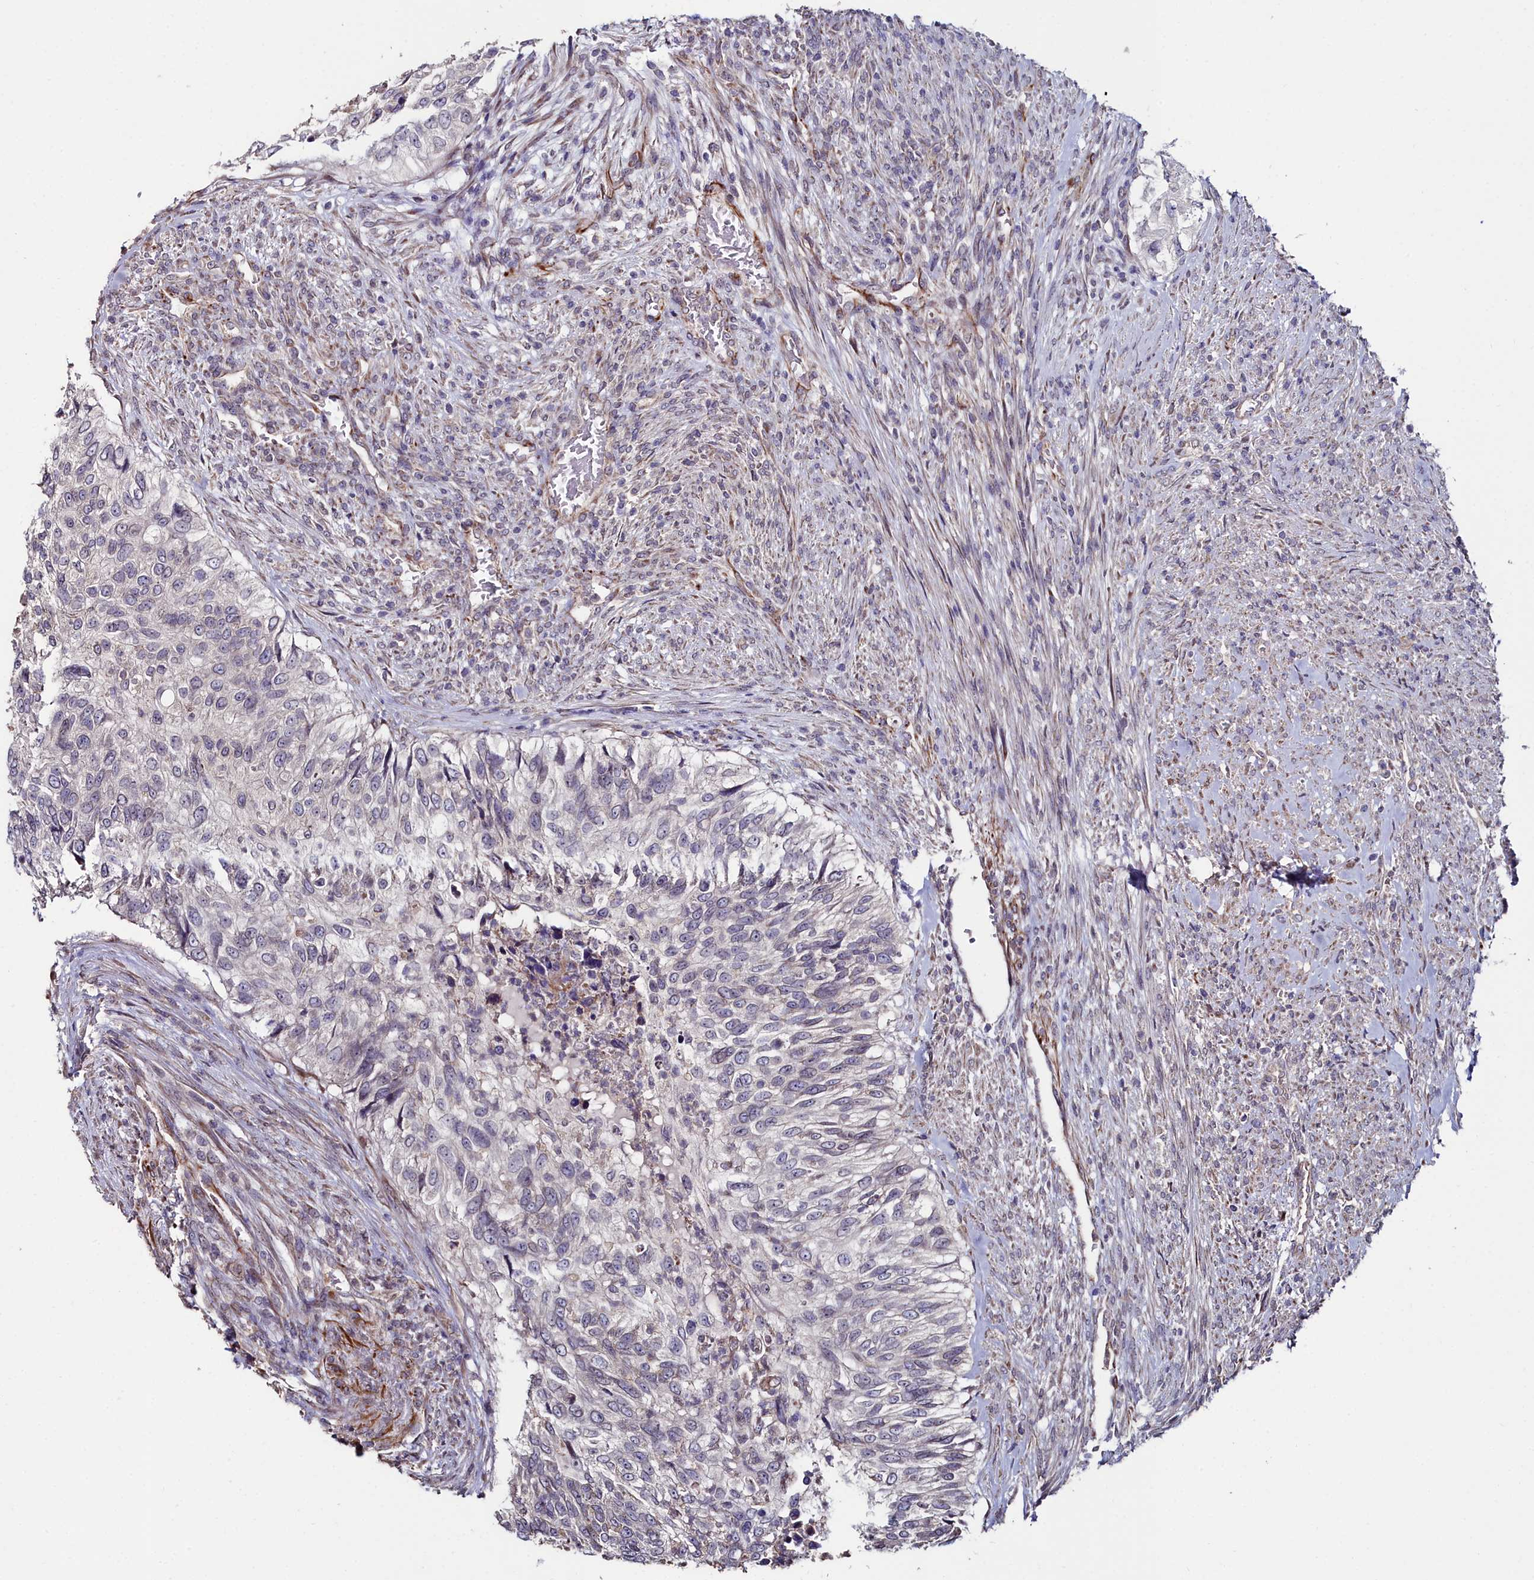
{"staining": {"intensity": "negative", "quantity": "none", "location": "none"}, "tissue": "urothelial cancer", "cell_type": "Tumor cells", "image_type": "cancer", "snomed": [{"axis": "morphology", "description": "Urothelial carcinoma, High grade"}, {"axis": "topography", "description": "Urinary bladder"}], "caption": "A high-resolution histopathology image shows IHC staining of high-grade urothelial carcinoma, which exhibits no significant staining in tumor cells.", "gene": "C4orf19", "patient": {"sex": "female", "age": 60}}